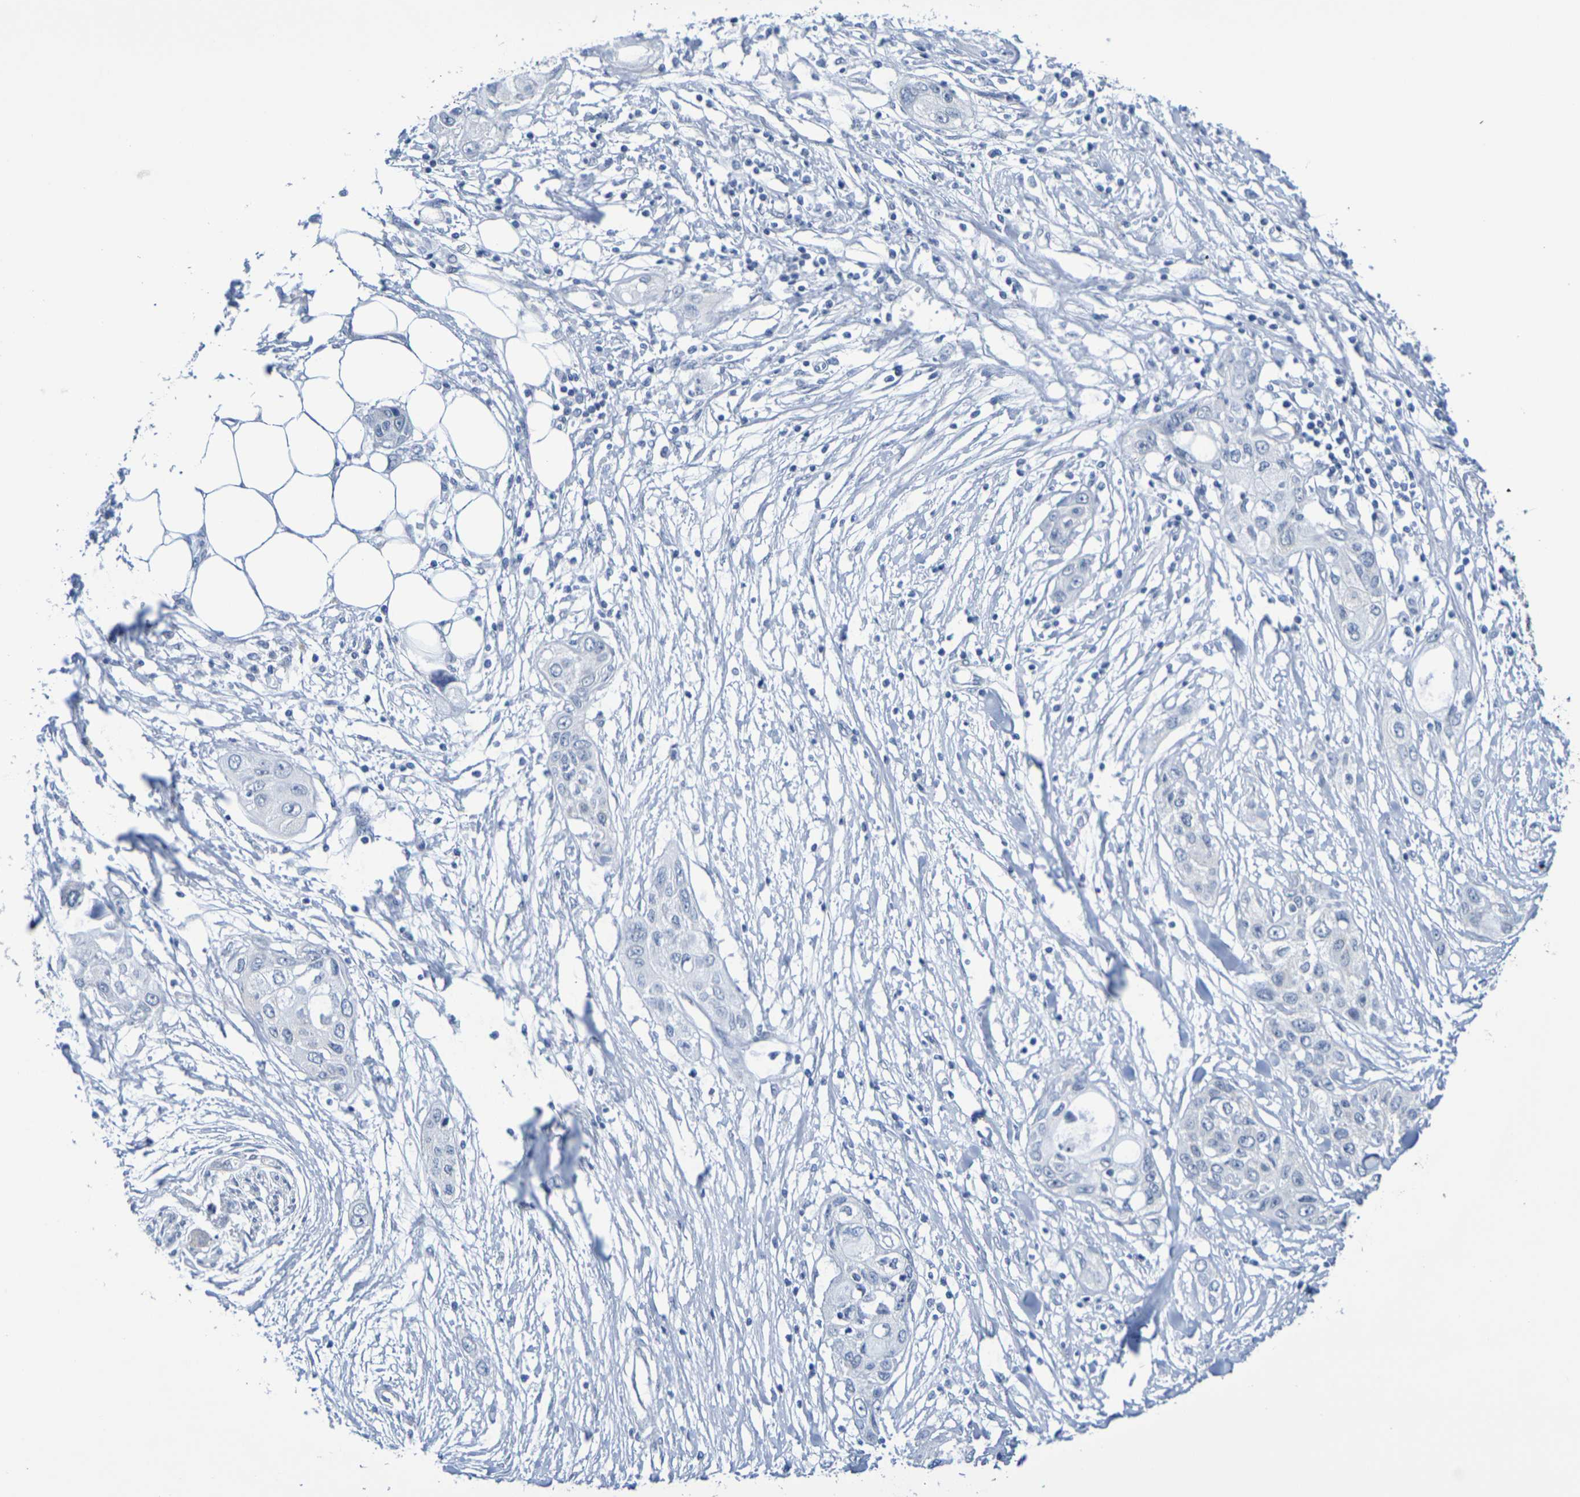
{"staining": {"intensity": "negative", "quantity": "none", "location": "none"}, "tissue": "pancreatic cancer", "cell_type": "Tumor cells", "image_type": "cancer", "snomed": [{"axis": "morphology", "description": "Adenocarcinoma, NOS"}, {"axis": "topography", "description": "Pancreas"}], "caption": "Immunohistochemistry micrograph of human pancreatic cancer stained for a protein (brown), which reveals no expression in tumor cells.", "gene": "CHRNB1", "patient": {"sex": "female", "age": 70}}